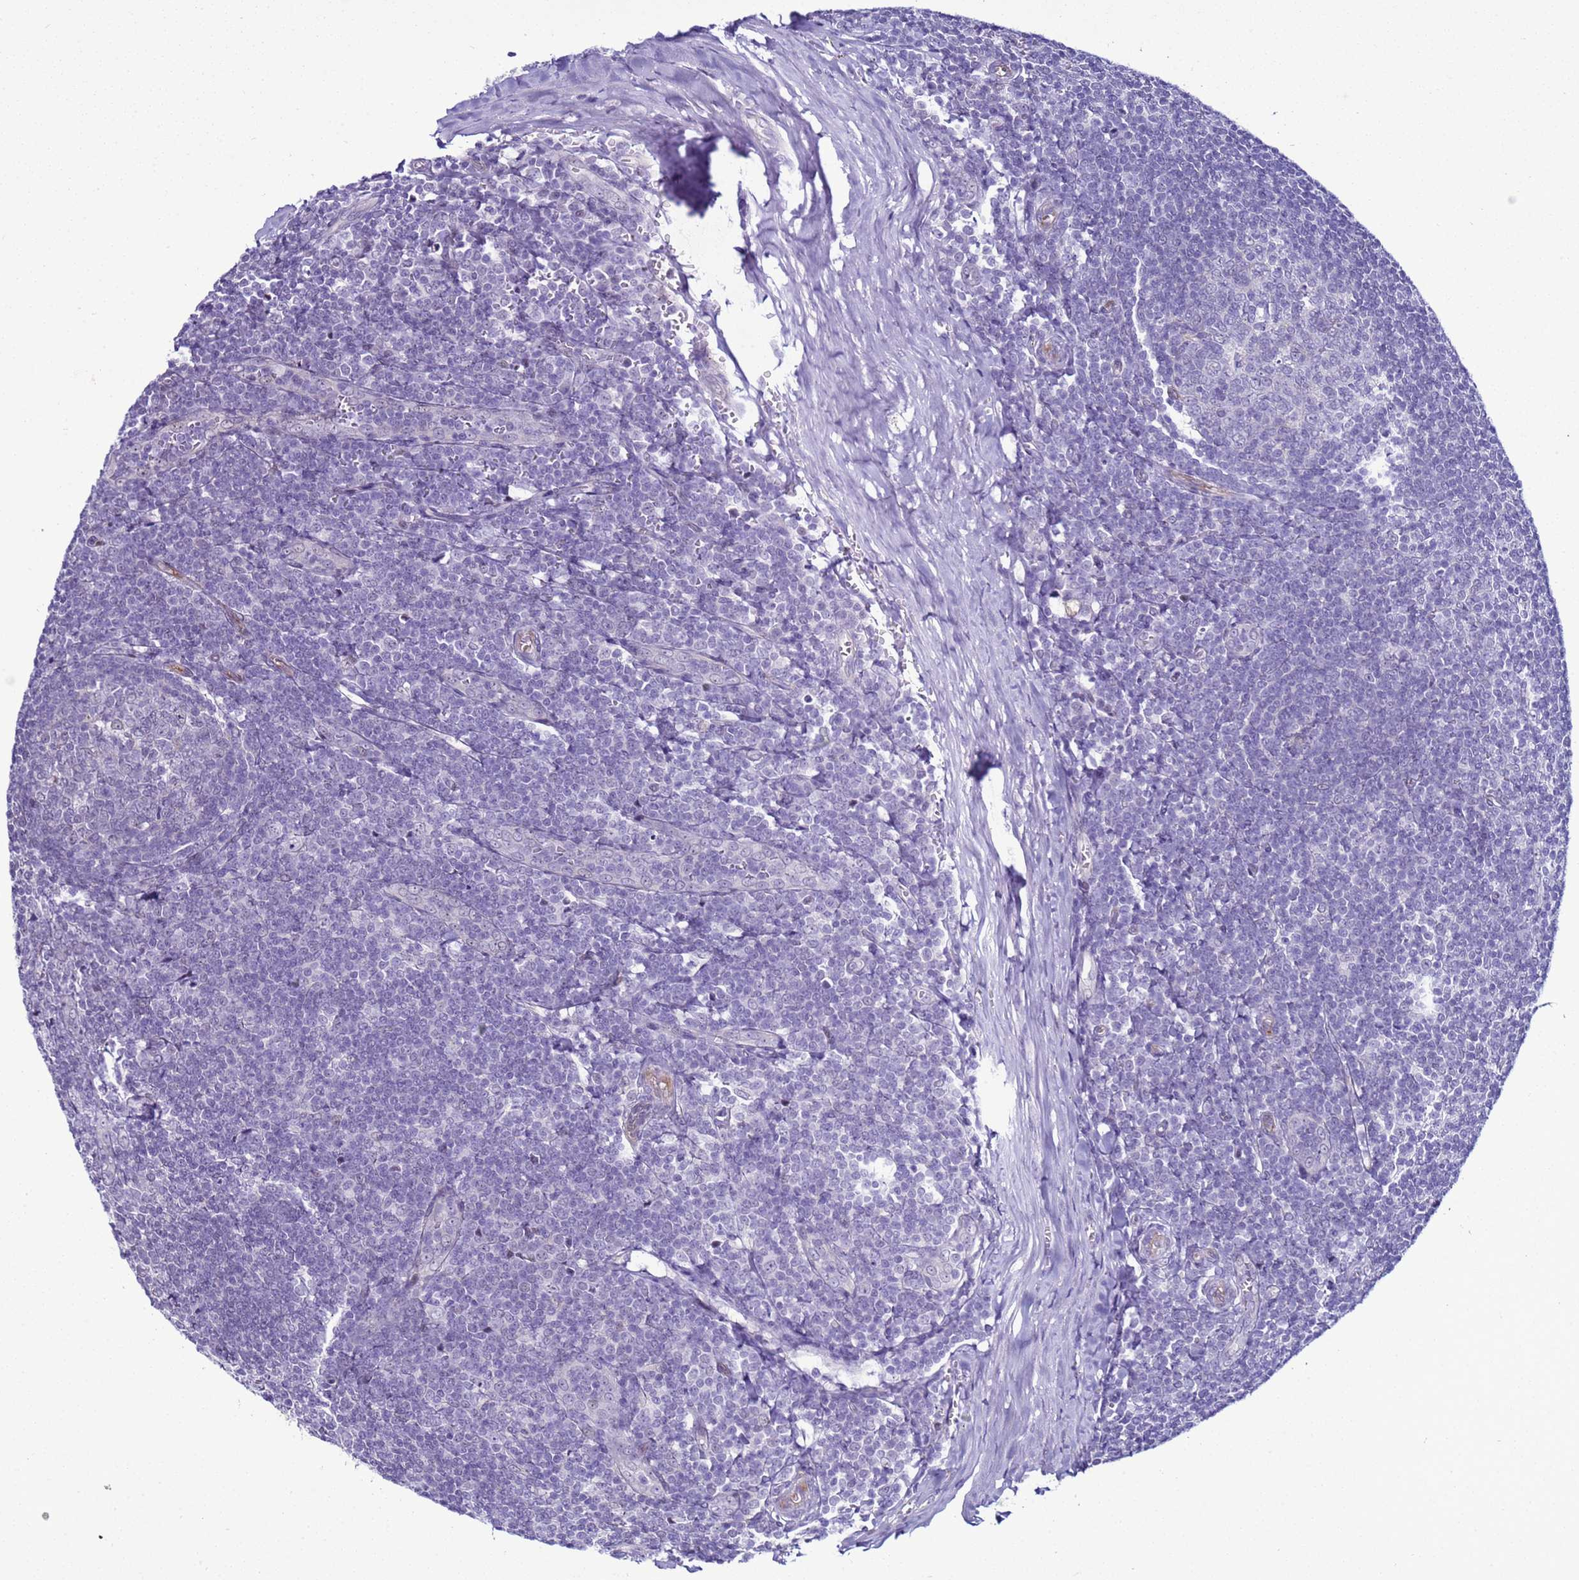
{"staining": {"intensity": "negative", "quantity": "none", "location": "none"}, "tissue": "tonsil", "cell_type": "Germinal center cells", "image_type": "normal", "snomed": [{"axis": "morphology", "description": "Normal tissue, NOS"}, {"axis": "topography", "description": "Tonsil"}], "caption": "This is a histopathology image of IHC staining of benign tonsil, which shows no positivity in germinal center cells.", "gene": "LRRC10B", "patient": {"sex": "male", "age": 27}}